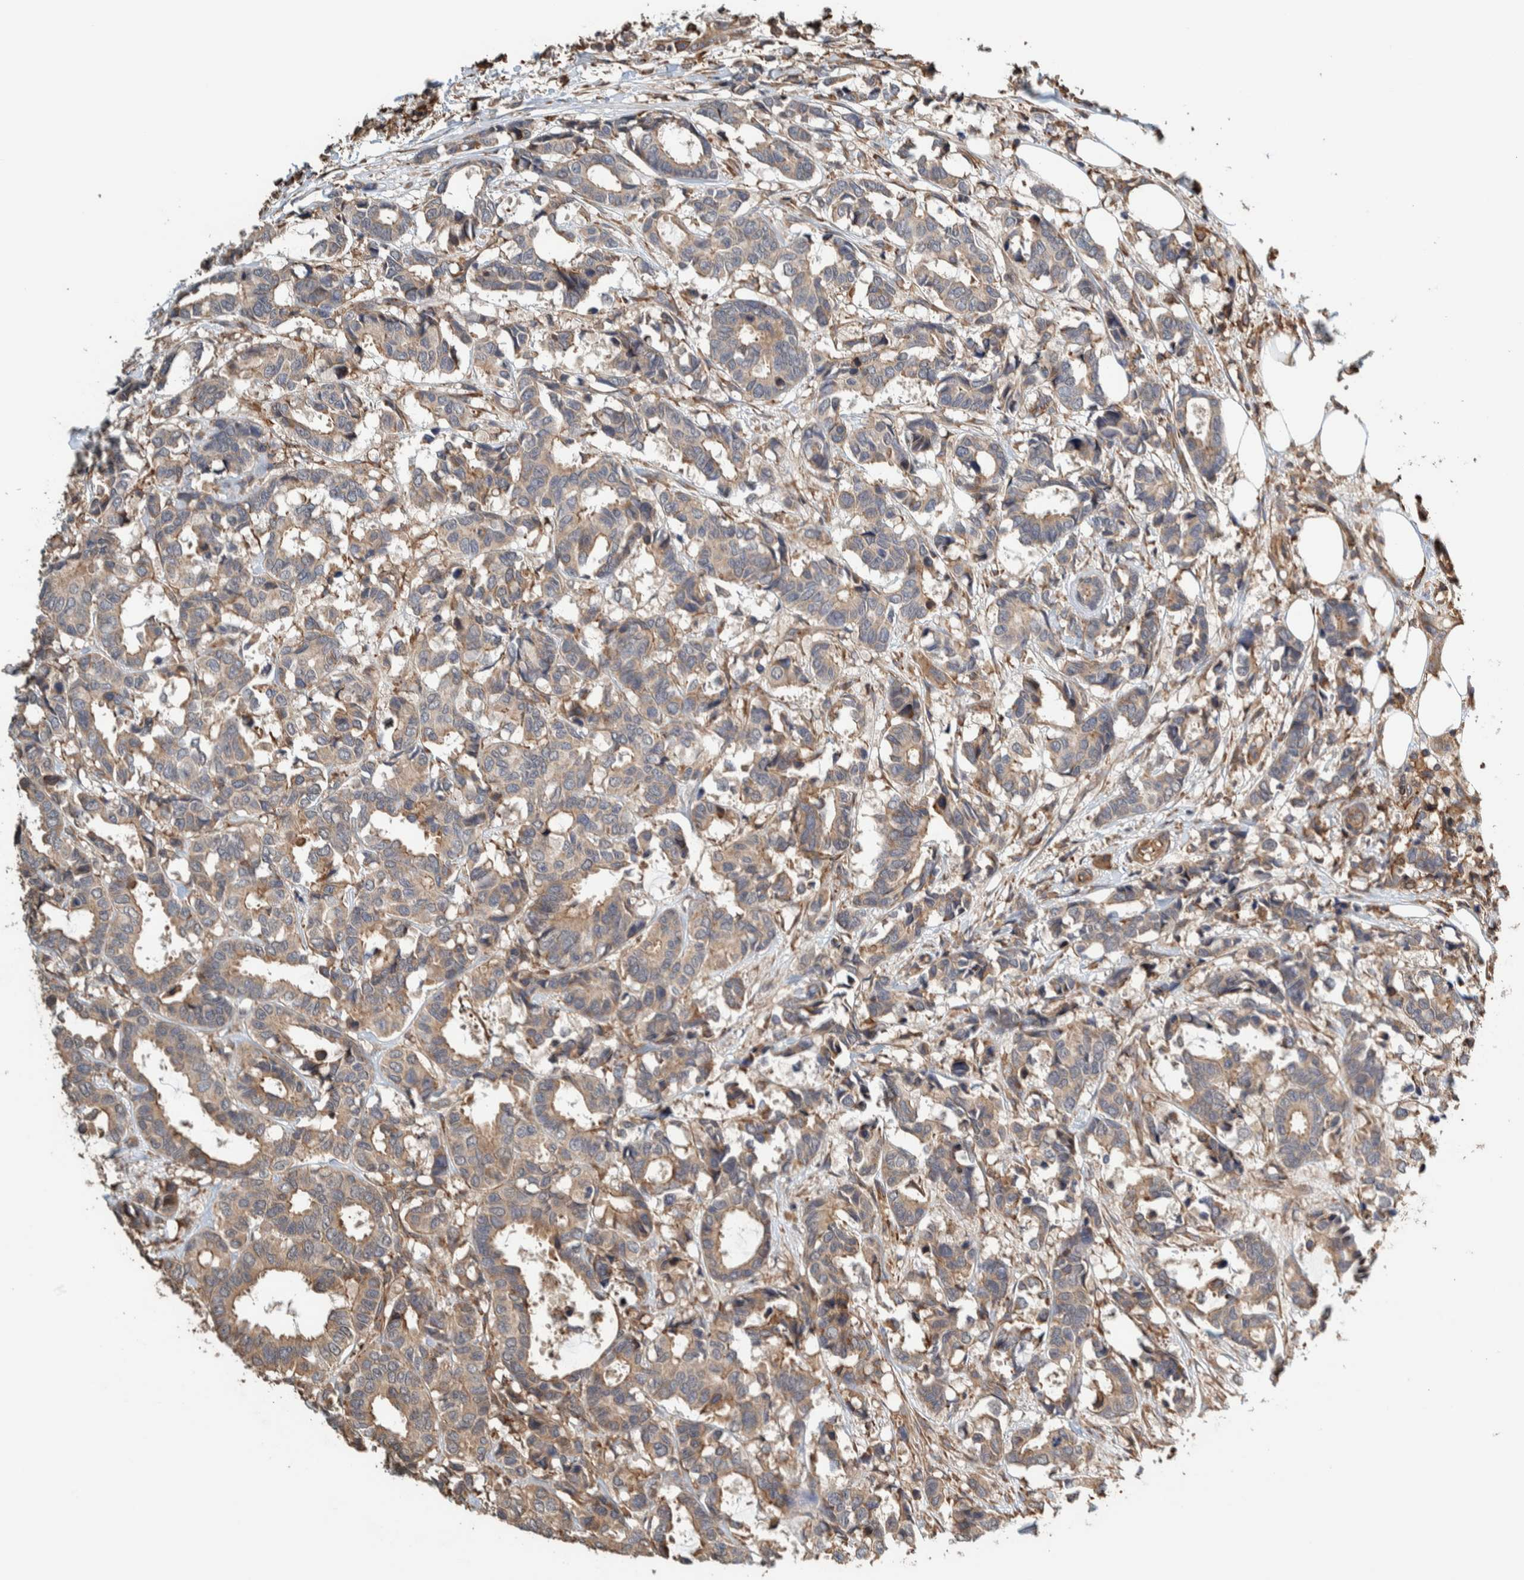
{"staining": {"intensity": "weak", "quantity": ">75%", "location": "cytoplasmic/membranous"}, "tissue": "breast cancer", "cell_type": "Tumor cells", "image_type": "cancer", "snomed": [{"axis": "morphology", "description": "Duct carcinoma"}, {"axis": "topography", "description": "Breast"}], "caption": "Breast cancer (infiltrating ductal carcinoma) tissue exhibits weak cytoplasmic/membranous staining in approximately >75% of tumor cells", "gene": "PLA2G3", "patient": {"sex": "female", "age": 87}}